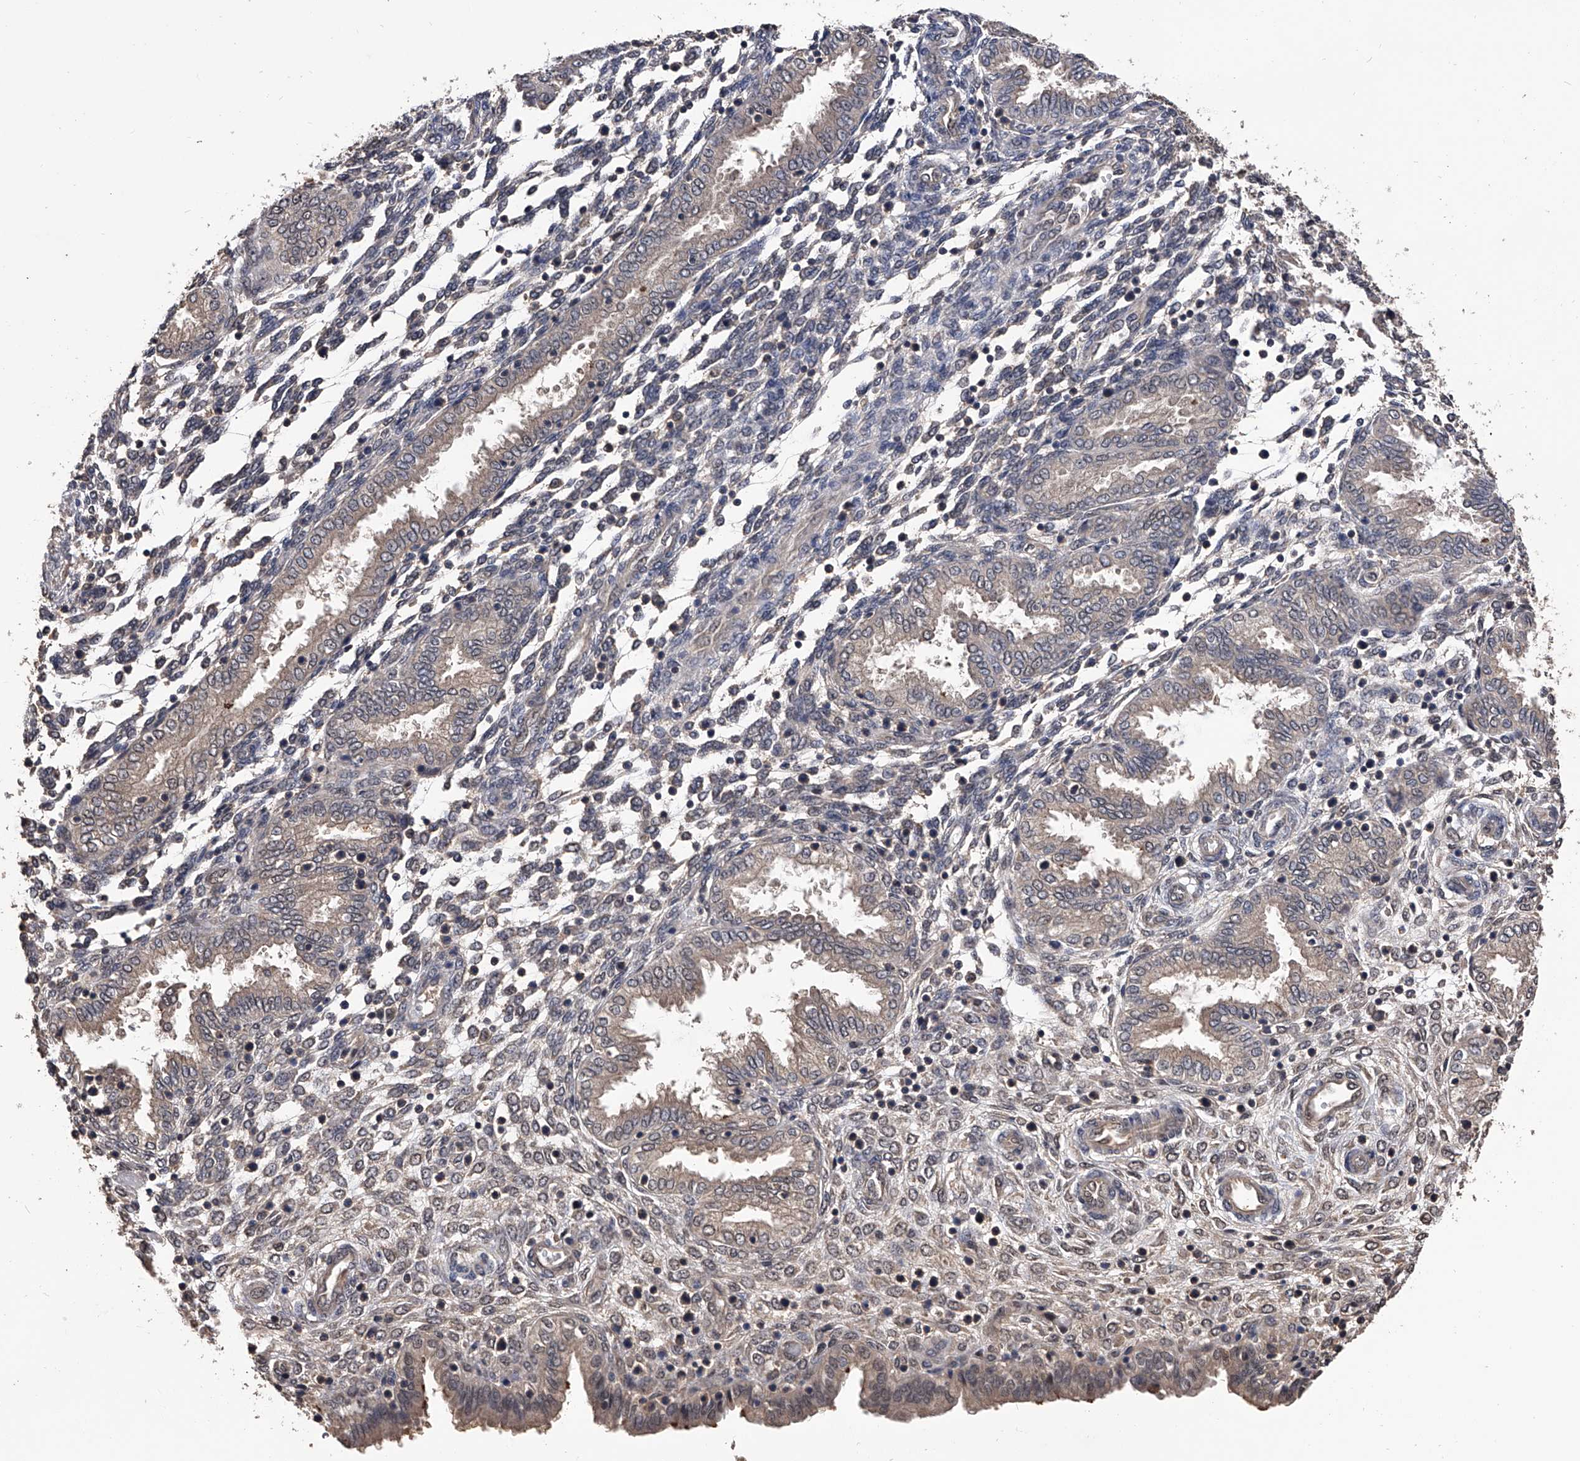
{"staining": {"intensity": "weak", "quantity": "<25%", "location": "cytoplasmic/membranous"}, "tissue": "endometrium", "cell_type": "Cells in endometrial stroma", "image_type": "normal", "snomed": [{"axis": "morphology", "description": "Normal tissue, NOS"}, {"axis": "topography", "description": "Endometrium"}], "caption": "Protein analysis of benign endometrium displays no significant expression in cells in endometrial stroma. (DAB (3,3'-diaminobenzidine) immunohistochemistry with hematoxylin counter stain).", "gene": "EFCAB7", "patient": {"sex": "female", "age": 33}}